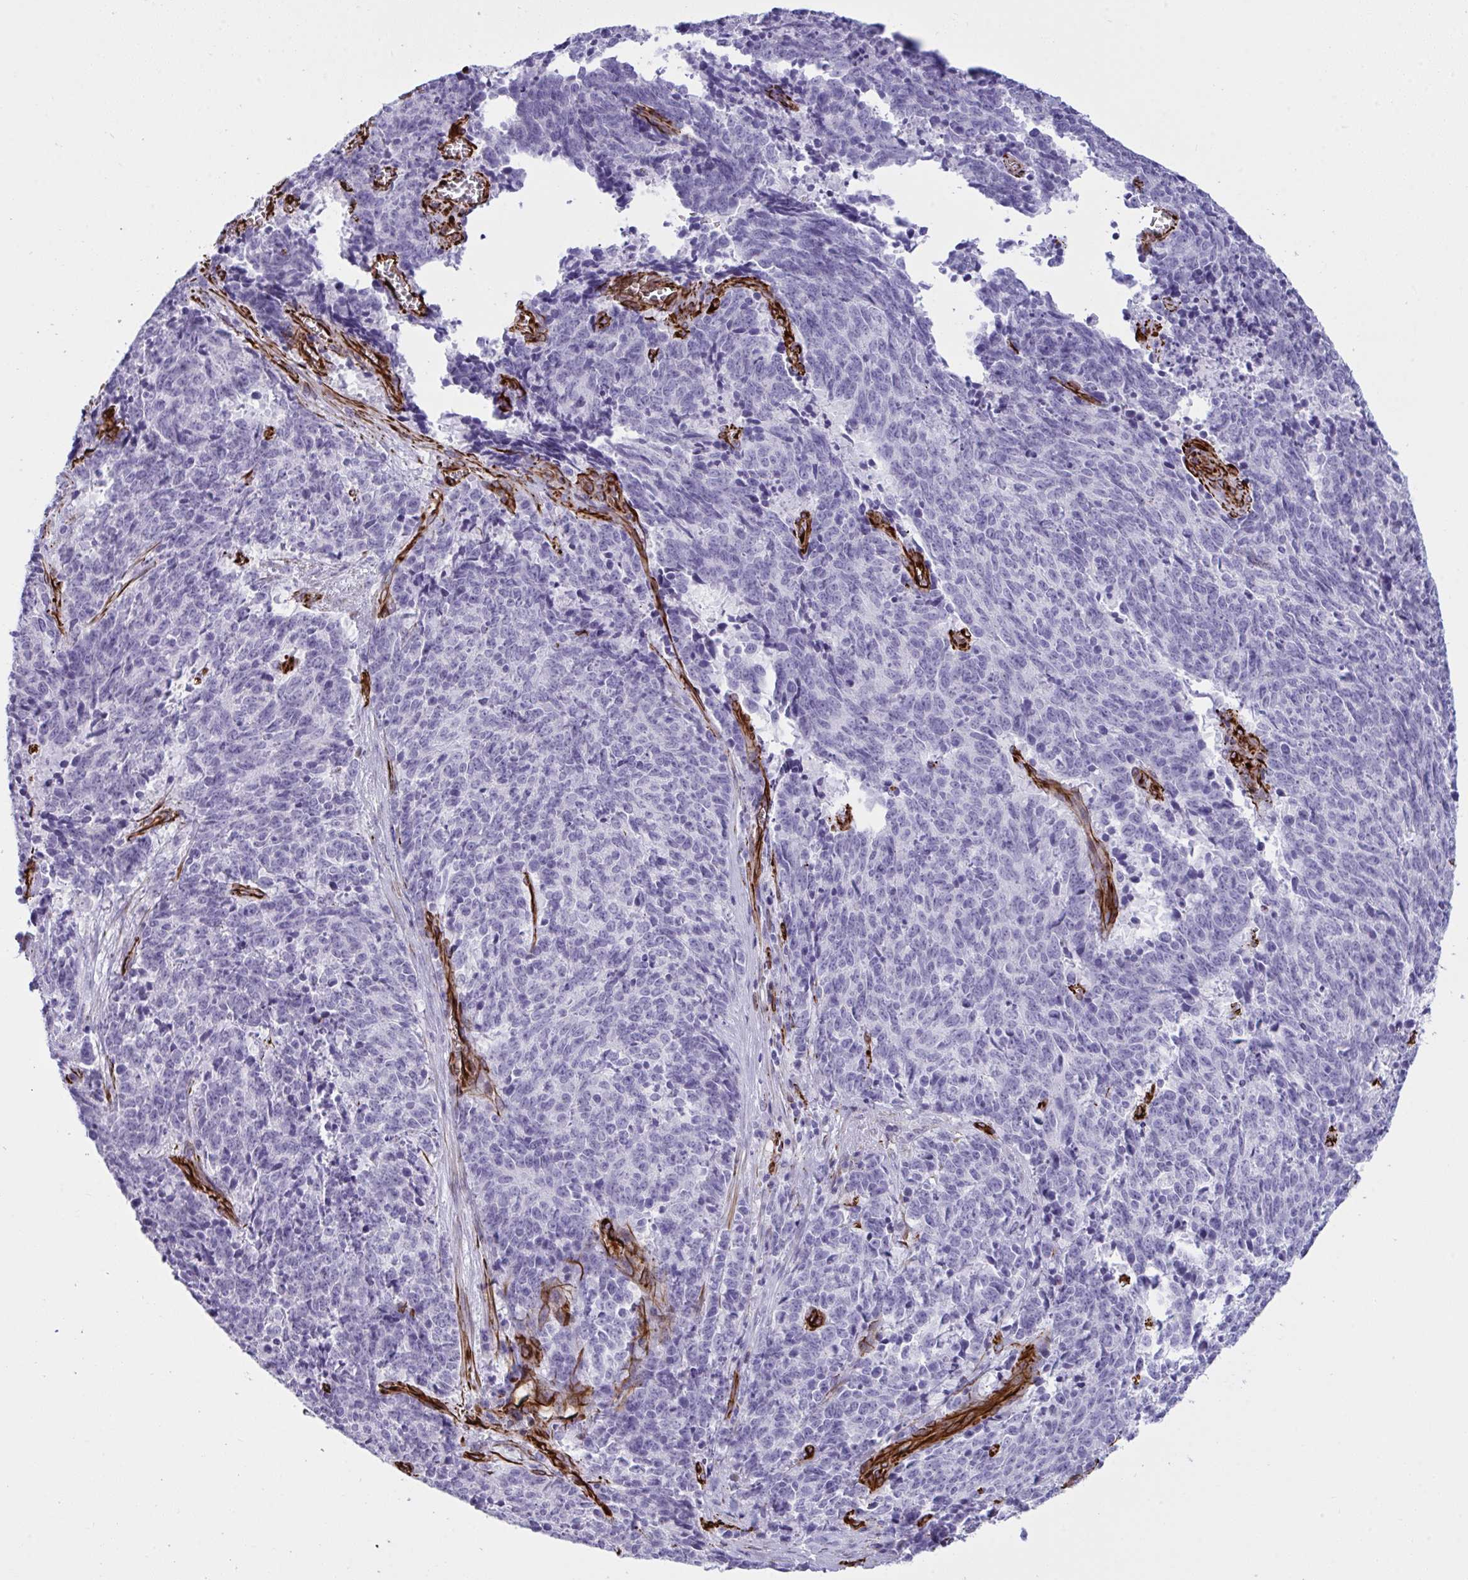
{"staining": {"intensity": "negative", "quantity": "none", "location": "none"}, "tissue": "cervical cancer", "cell_type": "Tumor cells", "image_type": "cancer", "snomed": [{"axis": "morphology", "description": "Squamous cell carcinoma, NOS"}, {"axis": "topography", "description": "Cervix"}], "caption": "Immunohistochemical staining of cervical squamous cell carcinoma displays no significant positivity in tumor cells.", "gene": "SLC35B1", "patient": {"sex": "female", "age": 29}}